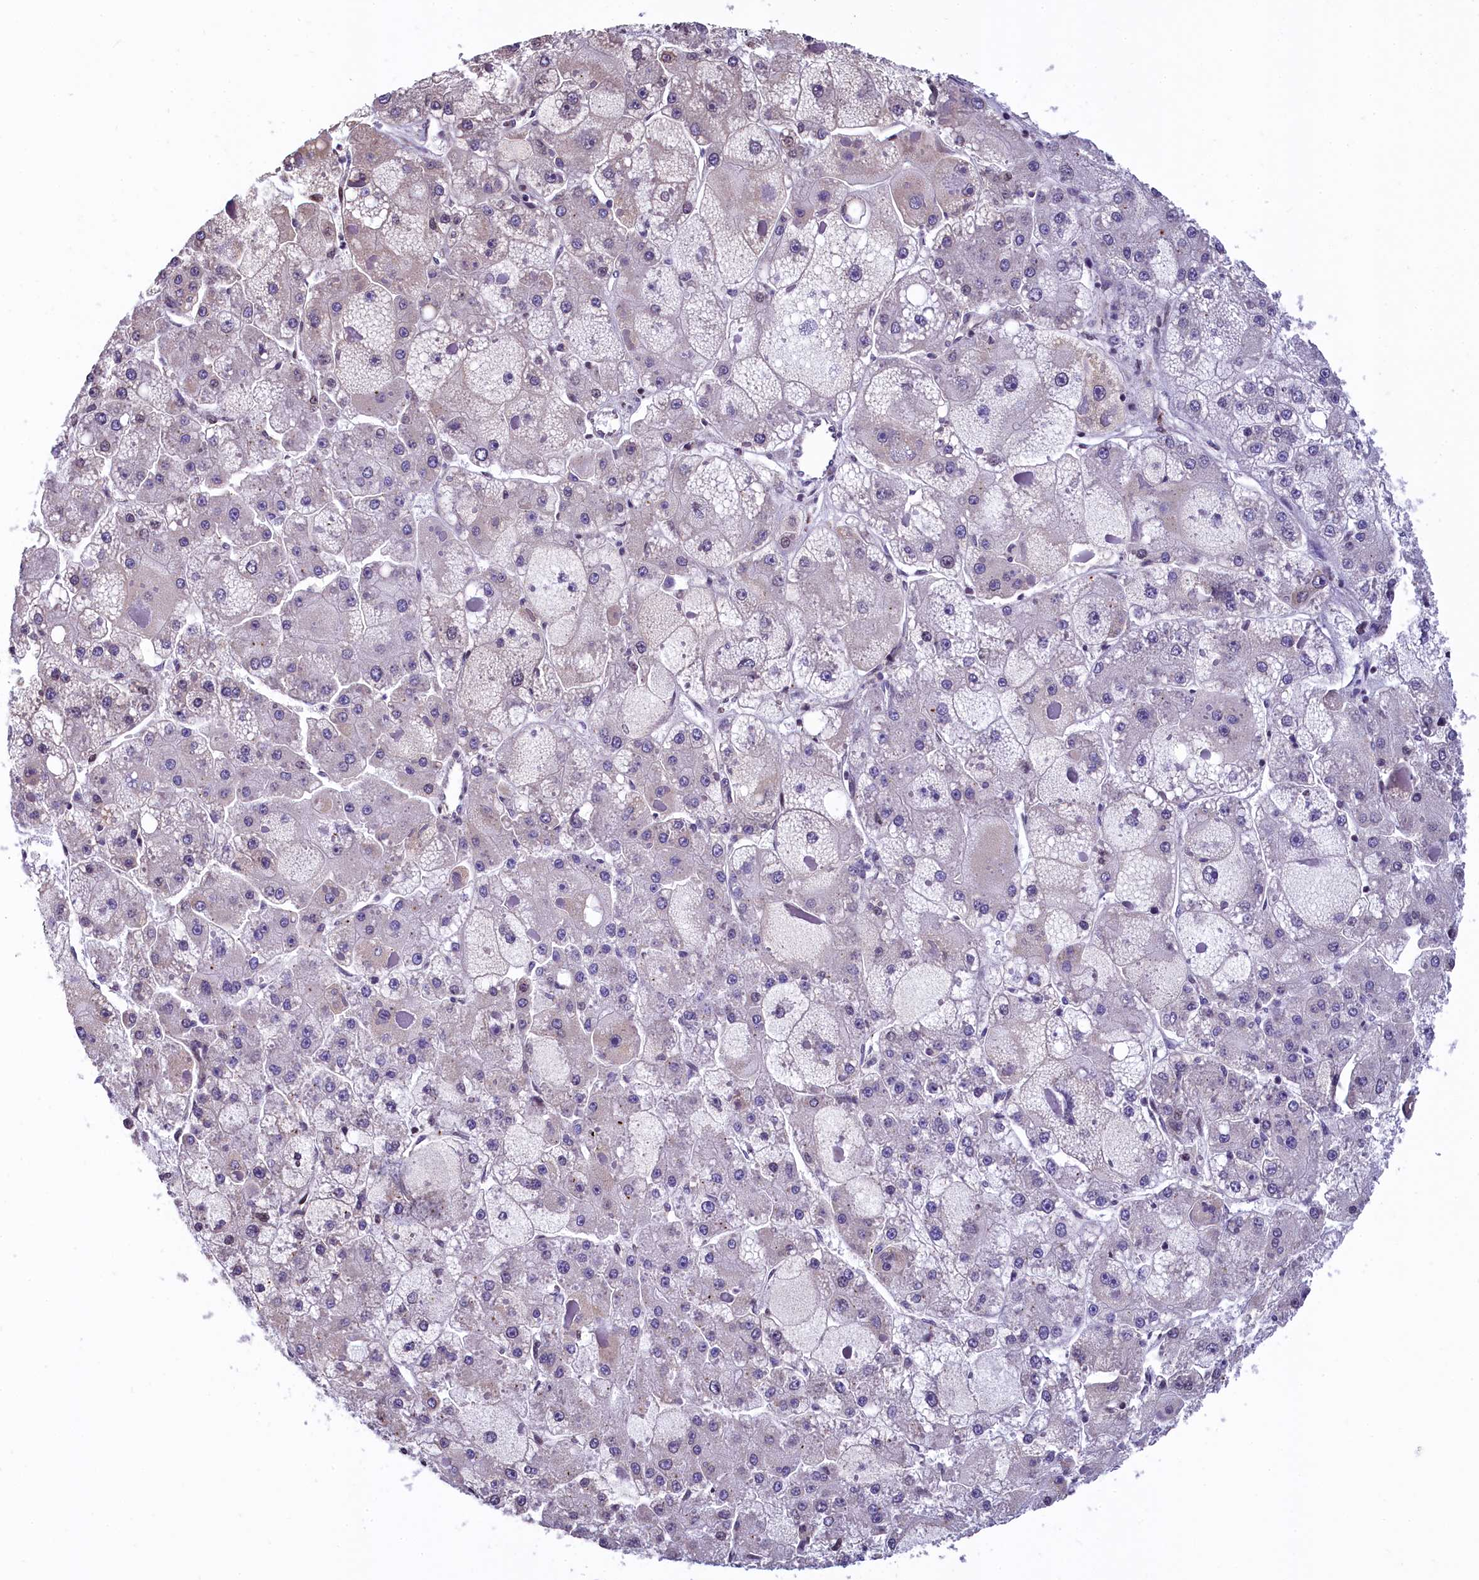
{"staining": {"intensity": "negative", "quantity": "none", "location": "none"}, "tissue": "liver cancer", "cell_type": "Tumor cells", "image_type": "cancer", "snomed": [{"axis": "morphology", "description": "Carcinoma, Hepatocellular, NOS"}, {"axis": "topography", "description": "Liver"}], "caption": "This is an immunohistochemistry (IHC) image of human liver cancer (hepatocellular carcinoma). There is no expression in tumor cells.", "gene": "ZNF2", "patient": {"sex": "female", "age": 73}}